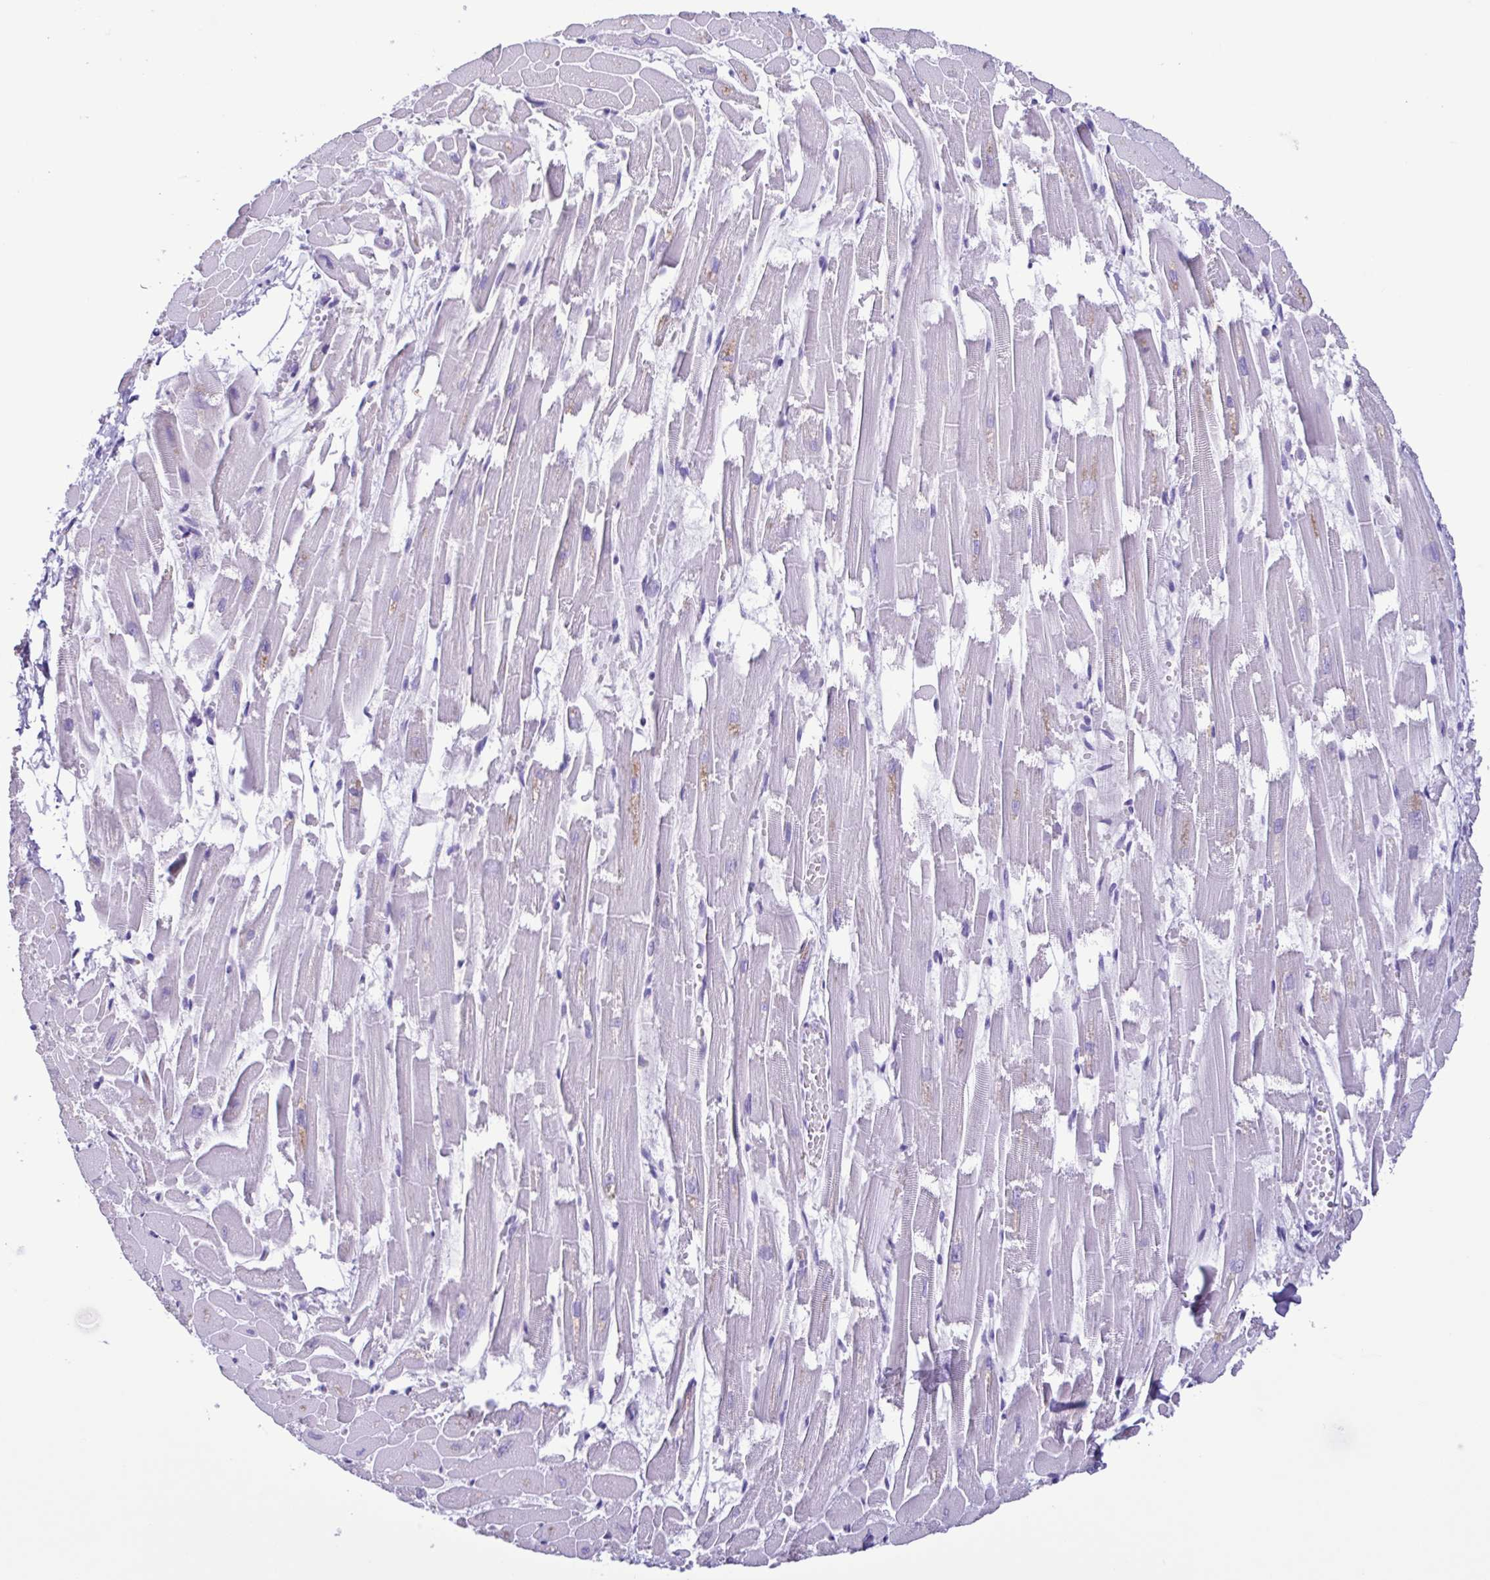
{"staining": {"intensity": "negative", "quantity": "none", "location": "none"}, "tissue": "heart muscle", "cell_type": "Cardiomyocytes", "image_type": "normal", "snomed": [{"axis": "morphology", "description": "Normal tissue, NOS"}, {"axis": "topography", "description": "Heart"}], "caption": "A photomicrograph of heart muscle stained for a protein reveals no brown staining in cardiomyocytes. The staining was performed using DAB (3,3'-diaminobenzidine) to visualize the protein expression in brown, while the nuclei were stained in blue with hematoxylin (Magnification: 20x).", "gene": "CBY2", "patient": {"sex": "female", "age": 52}}